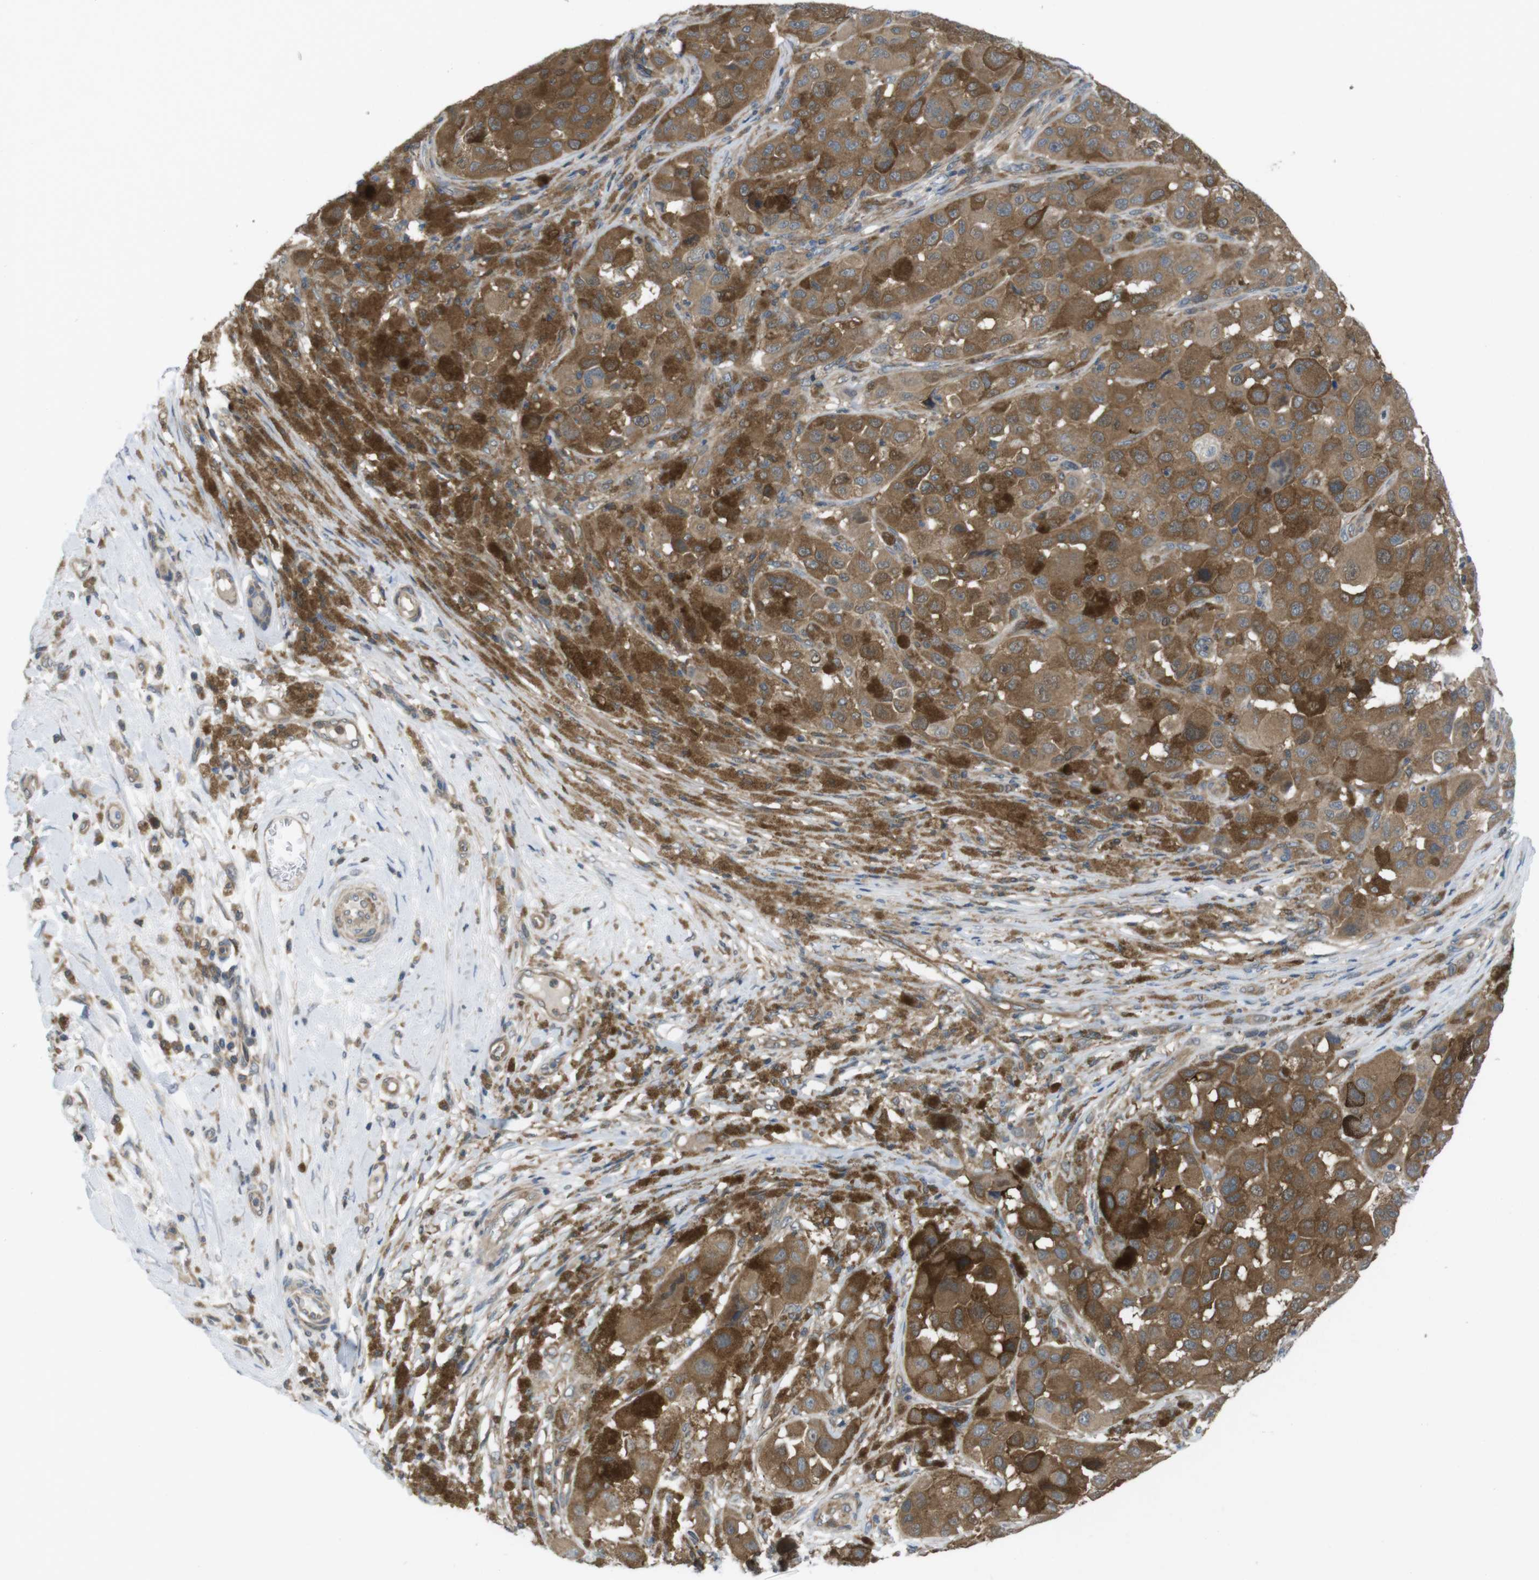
{"staining": {"intensity": "moderate", "quantity": ">75%", "location": "cytoplasmic/membranous"}, "tissue": "melanoma", "cell_type": "Tumor cells", "image_type": "cancer", "snomed": [{"axis": "morphology", "description": "Malignant melanoma, NOS"}, {"axis": "topography", "description": "Skin"}], "caption": "Immunohistochemical staining of melanoma exhibits medium levels of moderate cytoplasmic/membranous protein positivity in approximately >75% of tumor cells. (DAB (3,3'-diaminobenzidine) IHC, brown staining for protein, blue staining for nuclei).", "gene": "MTHFD1", "patient": {"sex": "male", "age": 96}}